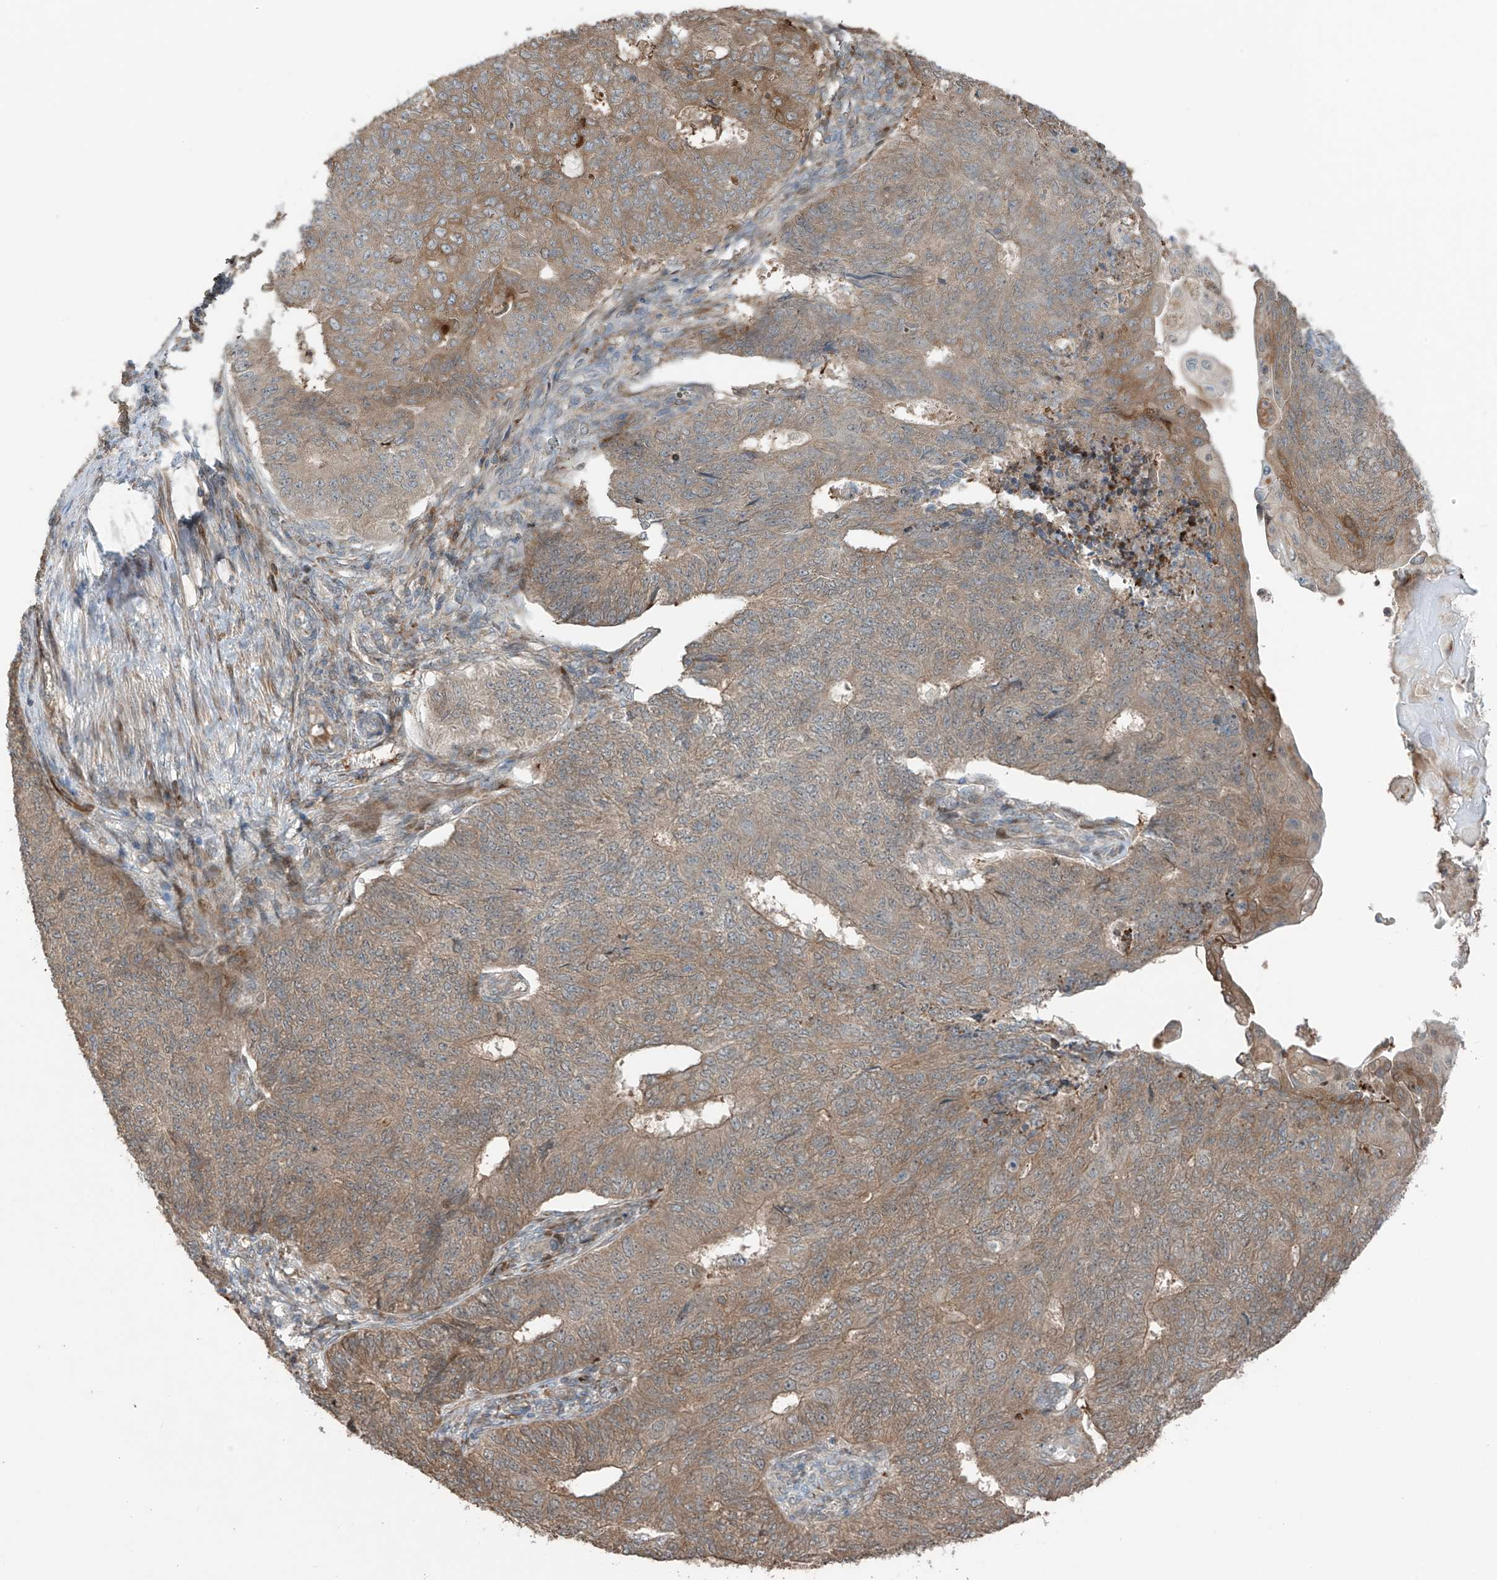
{"staining": {"intensity": "moderate", "quantity": ">75%", "location": "cytoplasmic/membranous"}, "tissue": "endometrial cancer", "cell_type": "Tumor cells", "image_type": "cancer", "snomed": [{"axis": "morphology", "description": "Adenocarcinoma, NOS"}, {"axis": "topography", "description": "Endometrium"}], "caption": "Moderate cytoplasmic/membranous protein expression is appreciated in approximately >75% of tumor cells in adenocarcinoma (endometrial).", "gene": "SAMD3", "patient": {"sex": "female", "age": 32}}